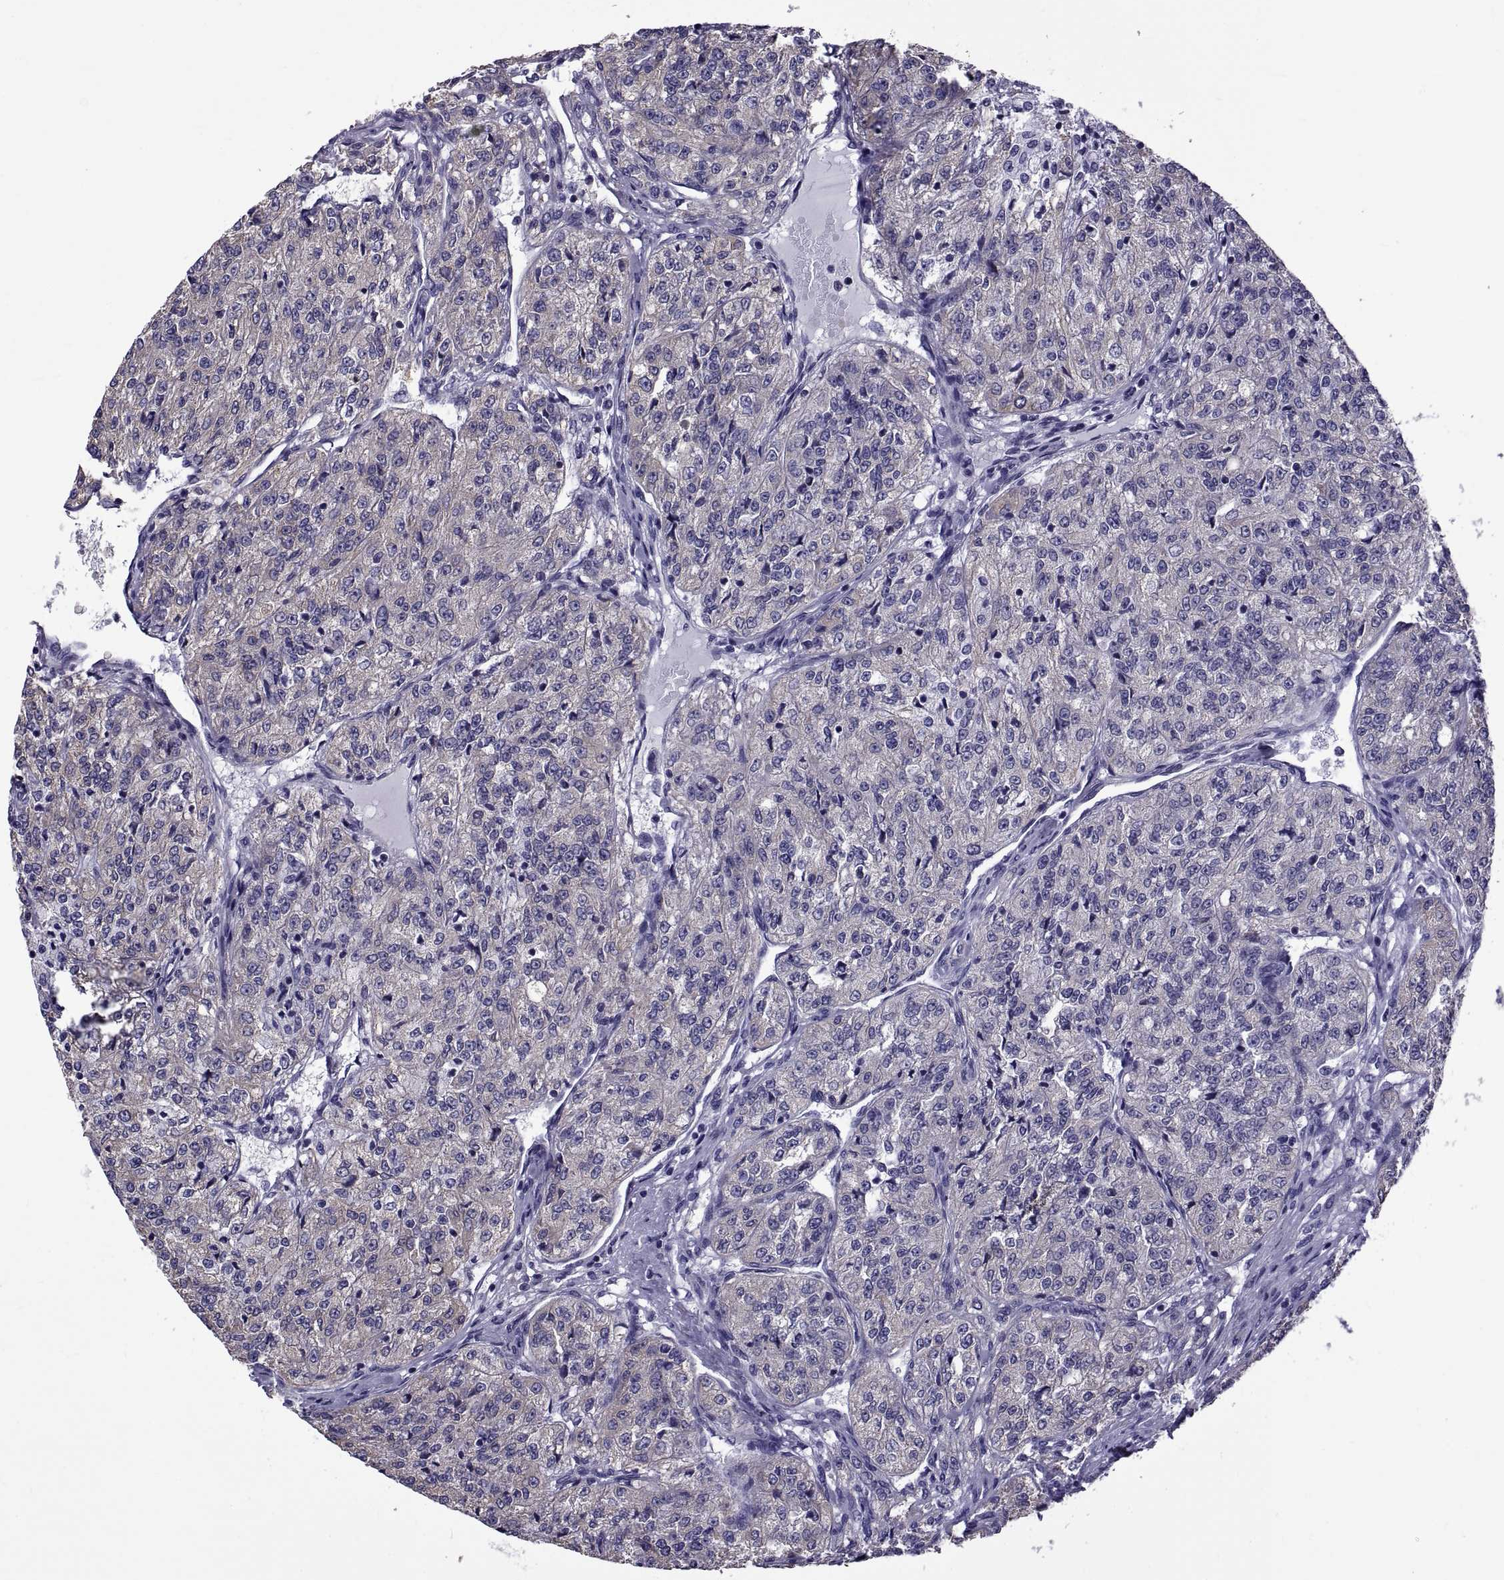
{"staining": {"intensity": "negative", "quantity": "none", "location": "none"}, "tissue": "renal cancer", "cell_type": "Tumor cells", "image_type": "cancer", "snomed": [{"axis": "morphology", "description": "Adenocarcinoma, NOS"}, {"axis": "topography", "description": "Kidney"}], "caption": "Immunohistochemistry (IHC) micrograph of neoplastic tissue: renal adenocarcinoma stained with DAB reveals no significant protein expression in tumor cells. Nuclei are stained in blue.", "gene": "TMC3", "patient": {"sex": "female", "age": 63}}